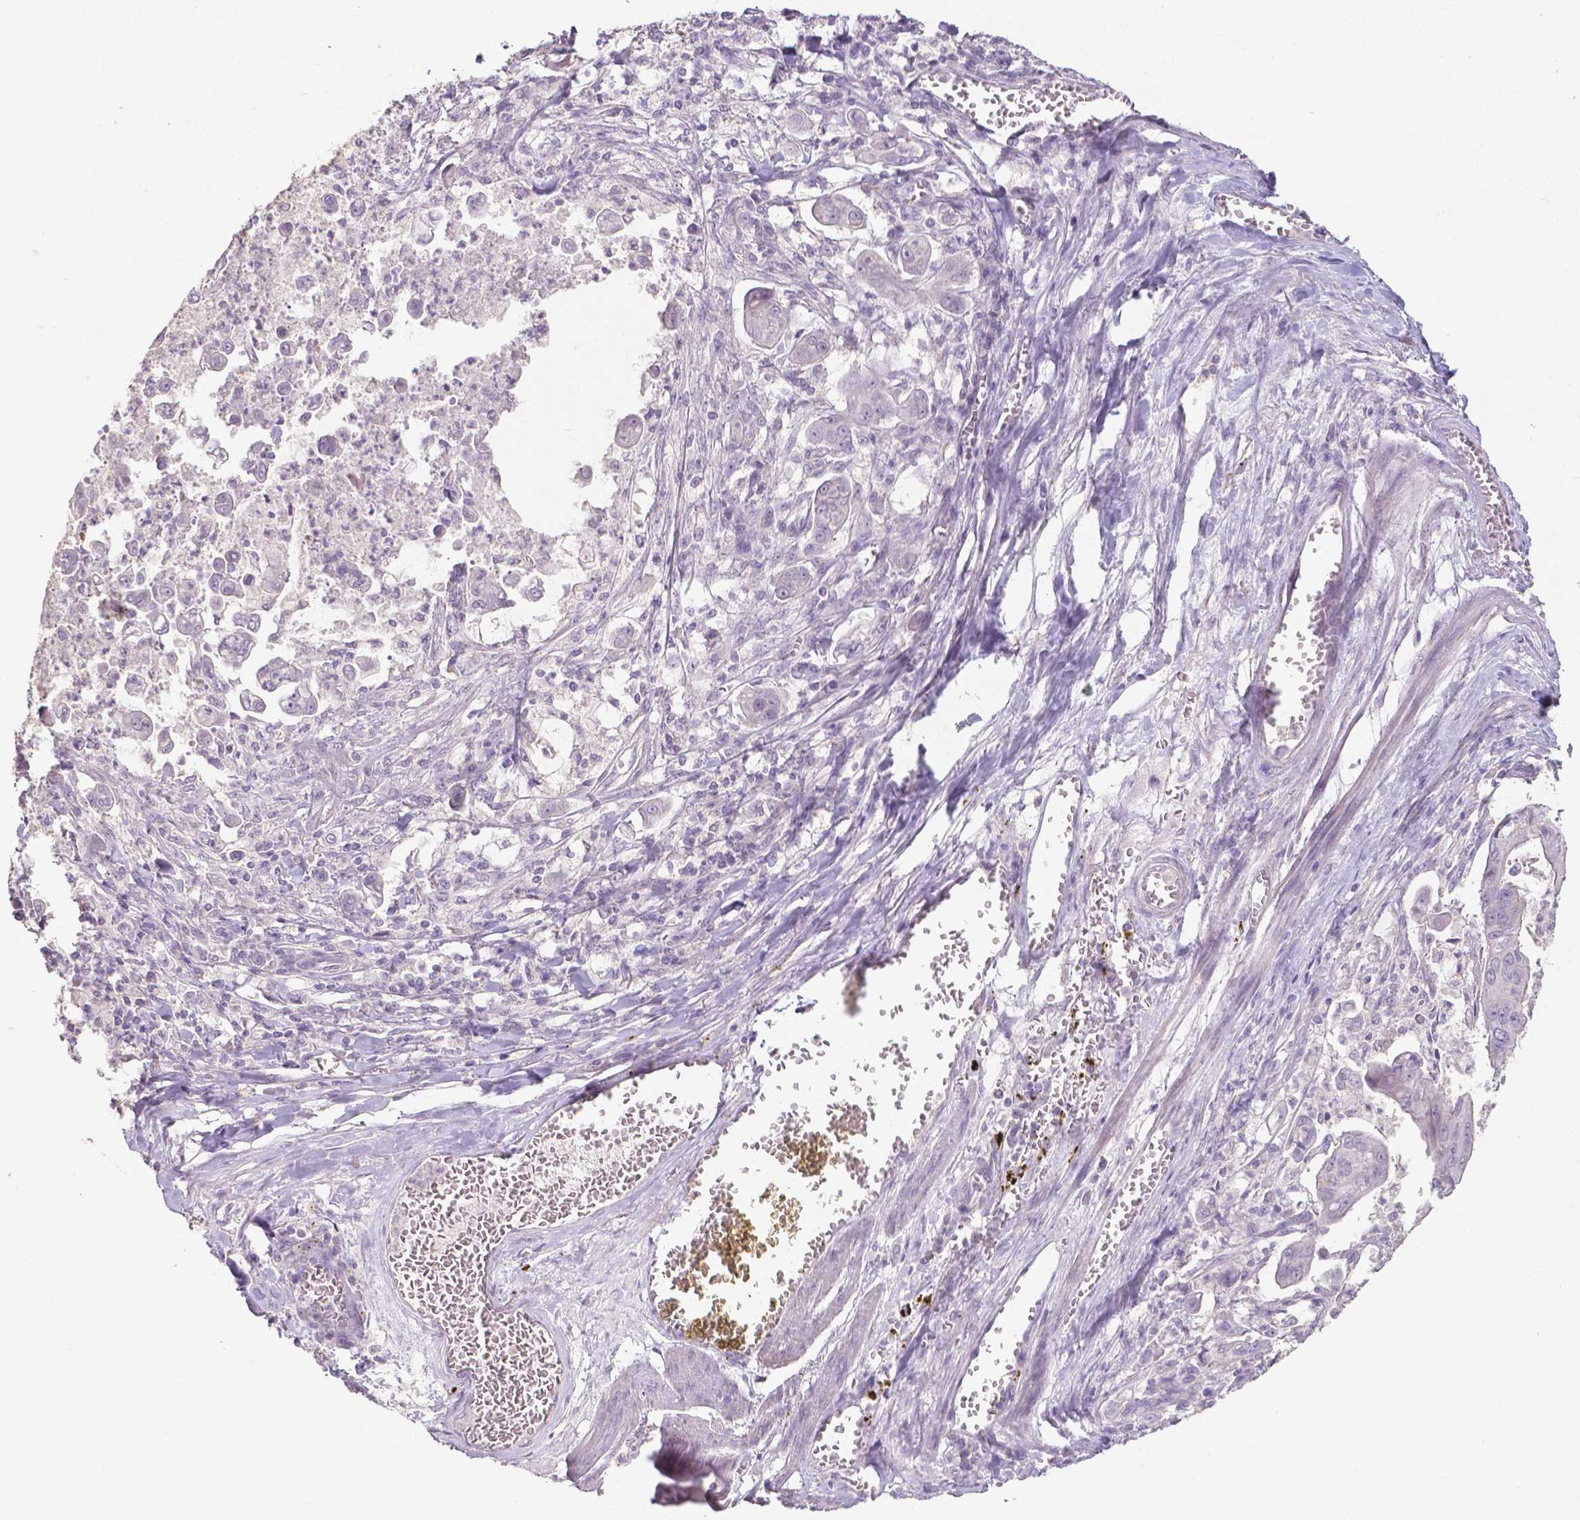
{"staining": {"intensity": "negative", "quantity": "none", "location": "none"}, "tissue": "stomach cancer", "cell_type": "Tumor cells", "image_type": "cancer", "snomed": [{"axis": "morphology", "description": "Adenocarcinoma, NOS"}, {"axis": "topography", "description": "Stomach, upper"}], "caption": "Immunohistochemical staining of adenocarcinoma (stomach) exhibits no significant positivity in tumor cells.", "gene": "CRMP1", "patient": {"sex": "male", "age": 80}}